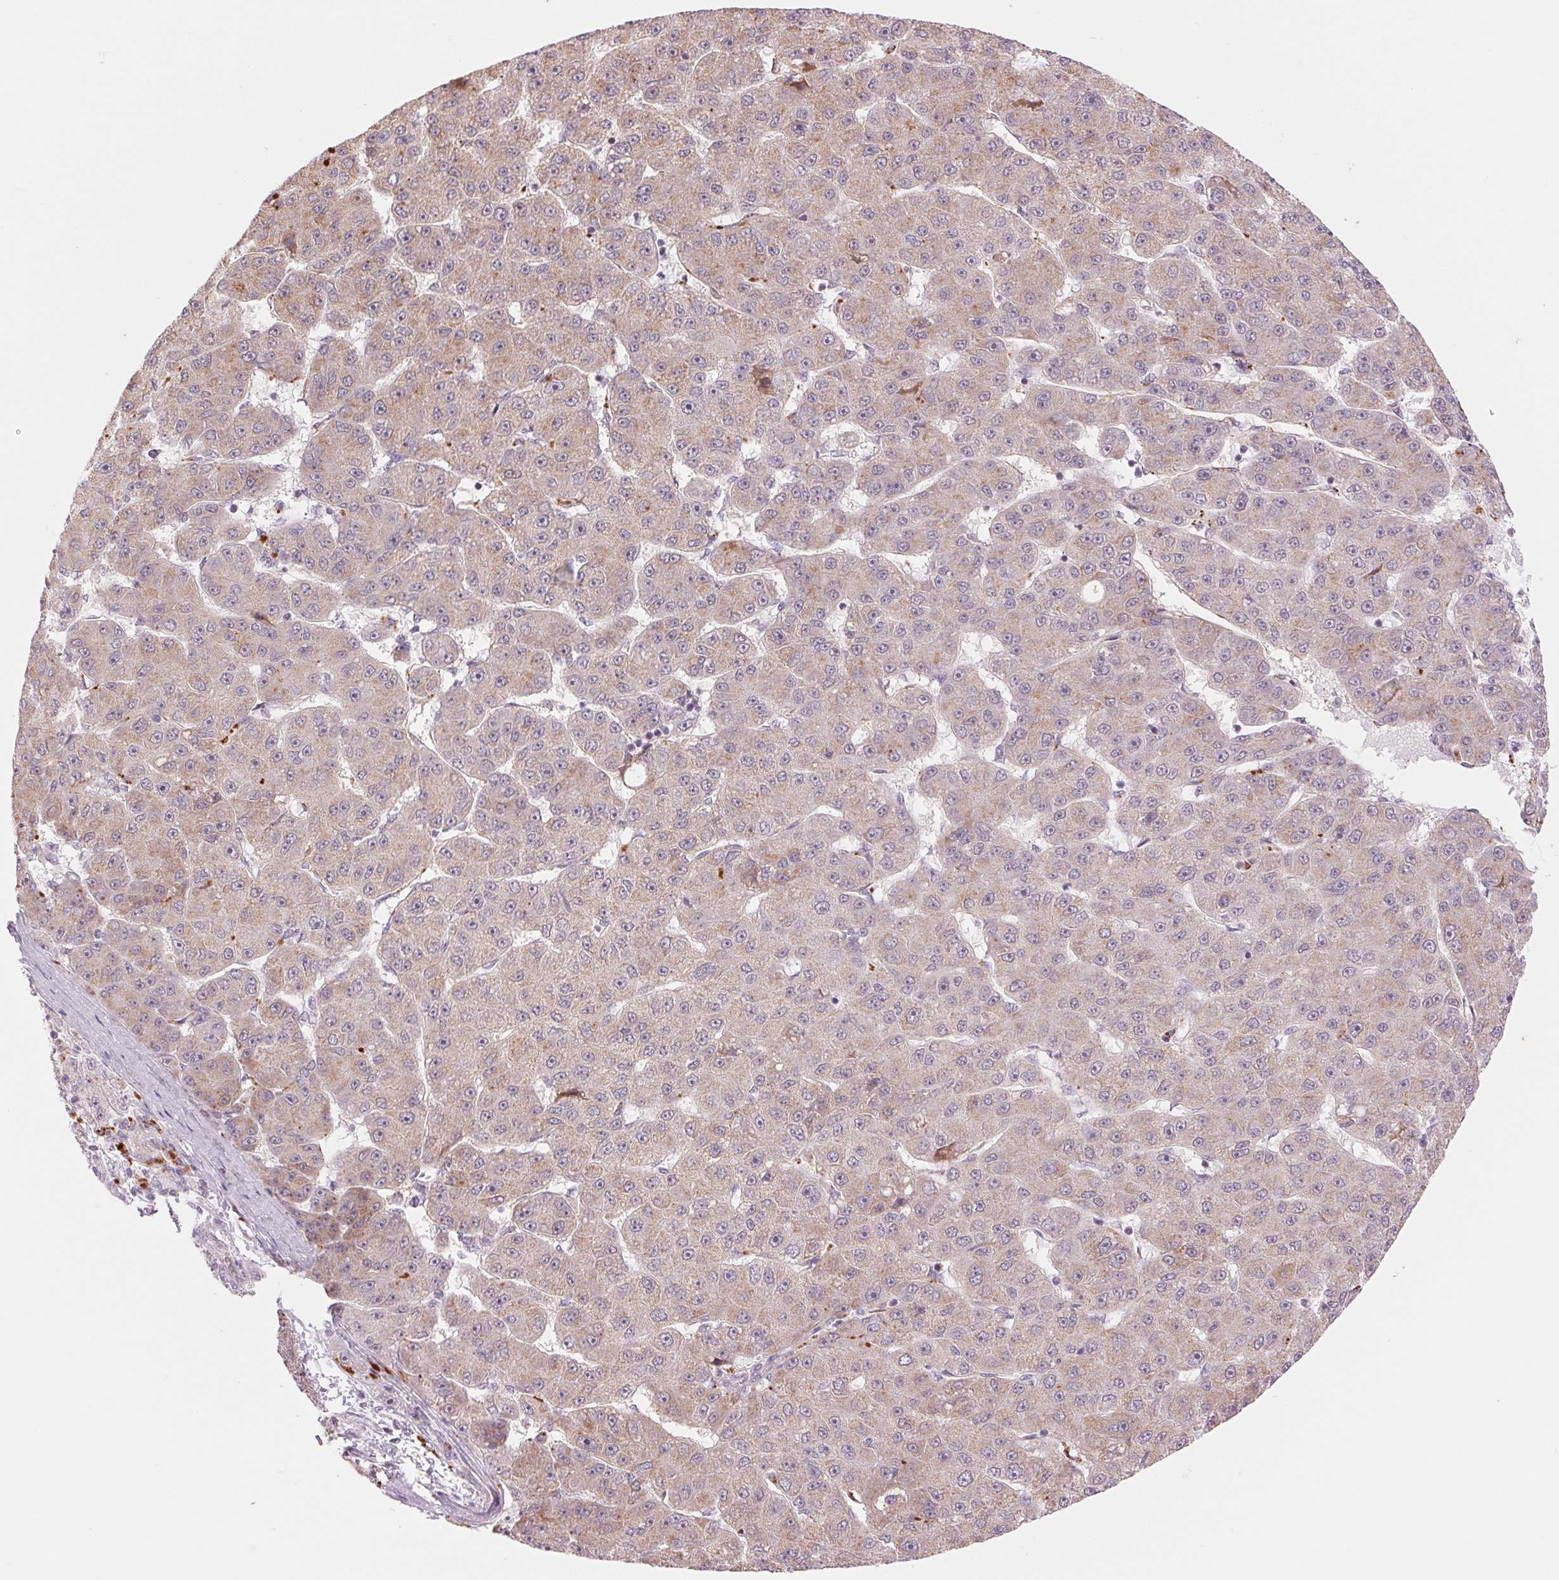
{"staining": {"intensity": "weak", "quantity": "<25%", "location": "cytoplasmic/membranous"}, "tissue": "liver cancer", "cell_type": "Tumor cells", "image_type": "cancer", "snomed": [{"axis": "morphology", "description": "Carcinoma, Hepatocellular, NOS"}, {"axis": "topography", "description": "Liver"}], "caption": "A photomicrograph of human liver cancer (hepatocellular carcinoma) is negative for staining in tumor cells.", "gene": "ARHGAP32", "patient": {"sex": "male", "age": 67}}